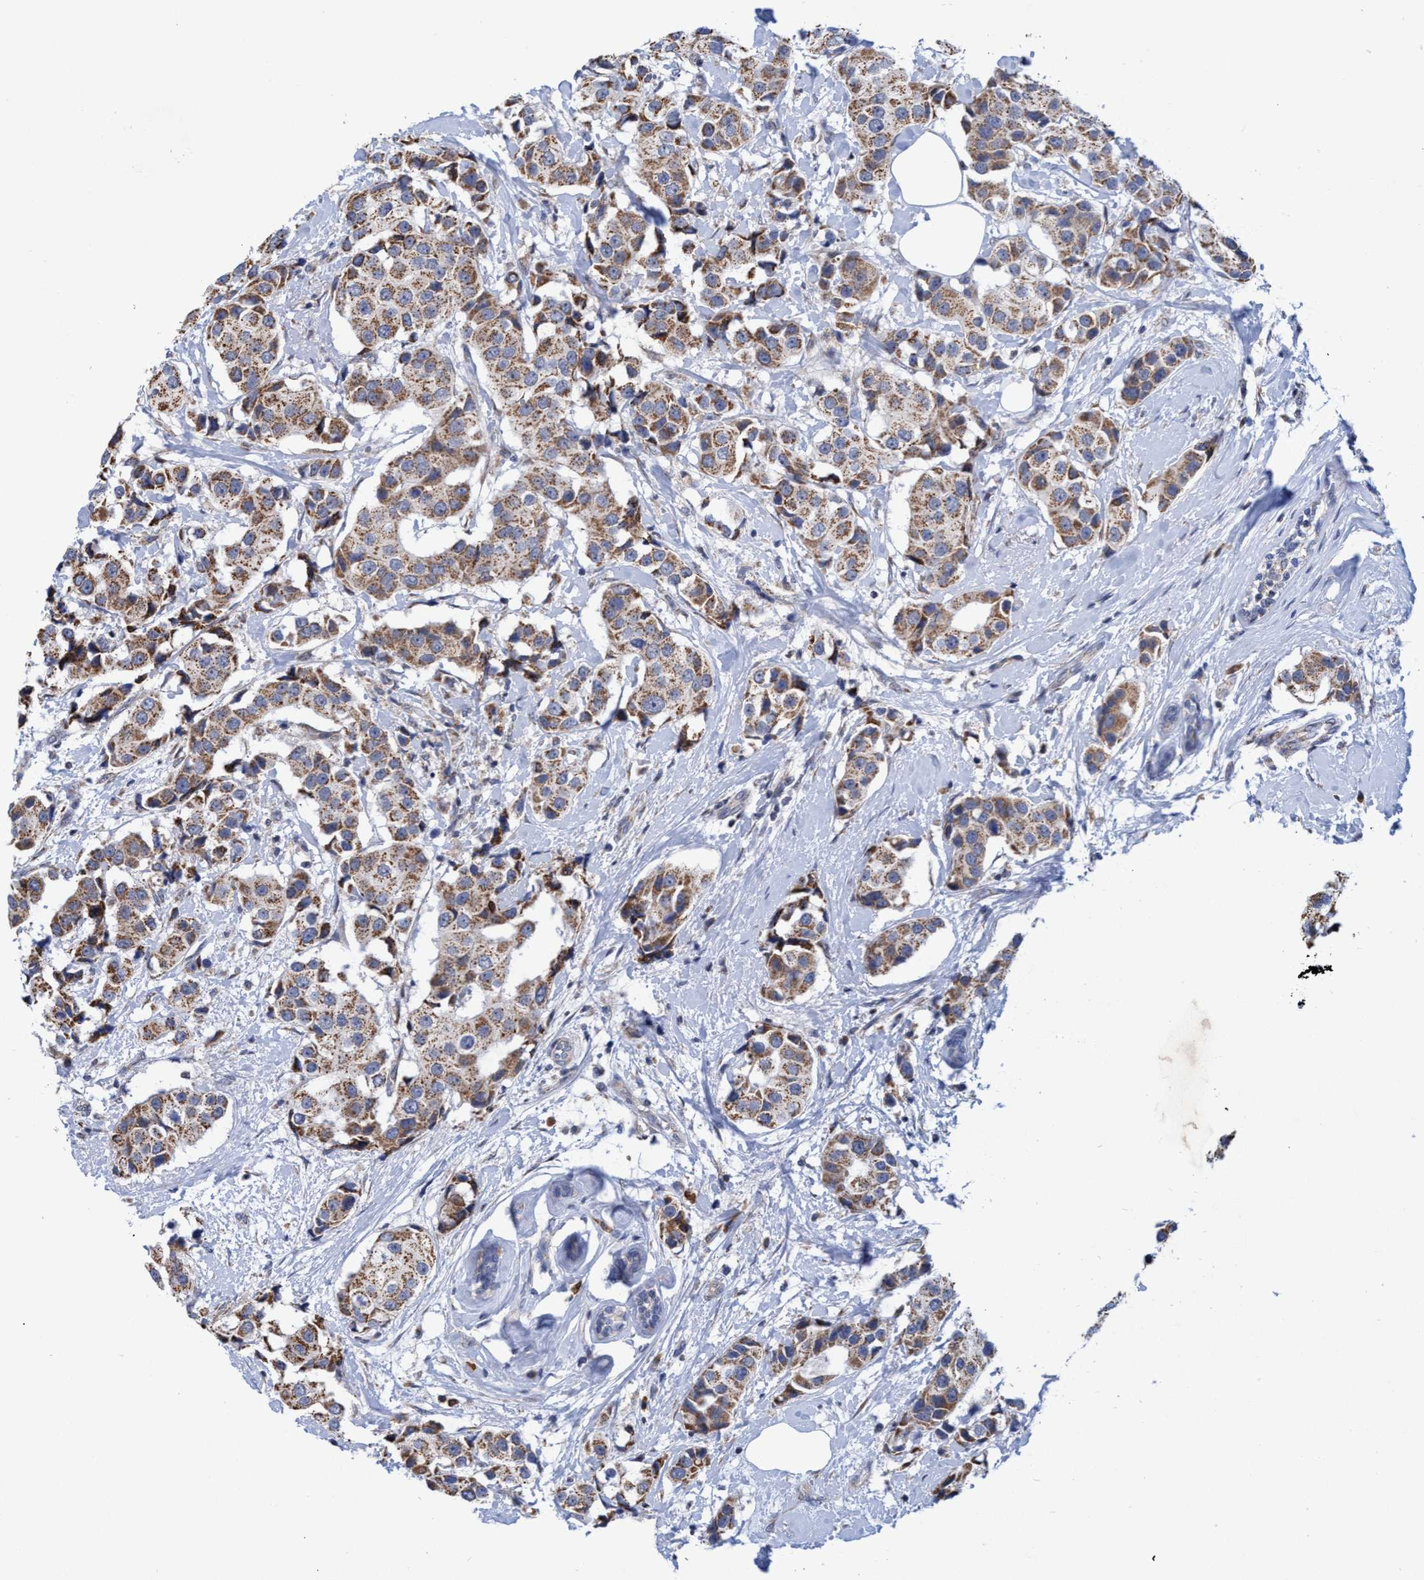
{"staining": {"intensity": "moderate", "quantity": ">75%", "location": "cytoplasmic/membranous"}, "tissue": "breast cancer", "cell_type": "Tumor cells", "image_type": "cancer", "snomed": [{"axis": "morphology", "description": "Normal tissue, NOS"}, {"axis": "morphology", "description": "Duct carcinoma"}, {"axis": "topography", "description": "Breast"}], "caption": "Brown immunohistochemical staining in human breast cancer (intraductal carcinoma) displays moderate cytoplasmic/membranous expression in approximately >75% of tumor cells.", "gene": "NAT16", "patient": {"sex": "female", "age": 39}}